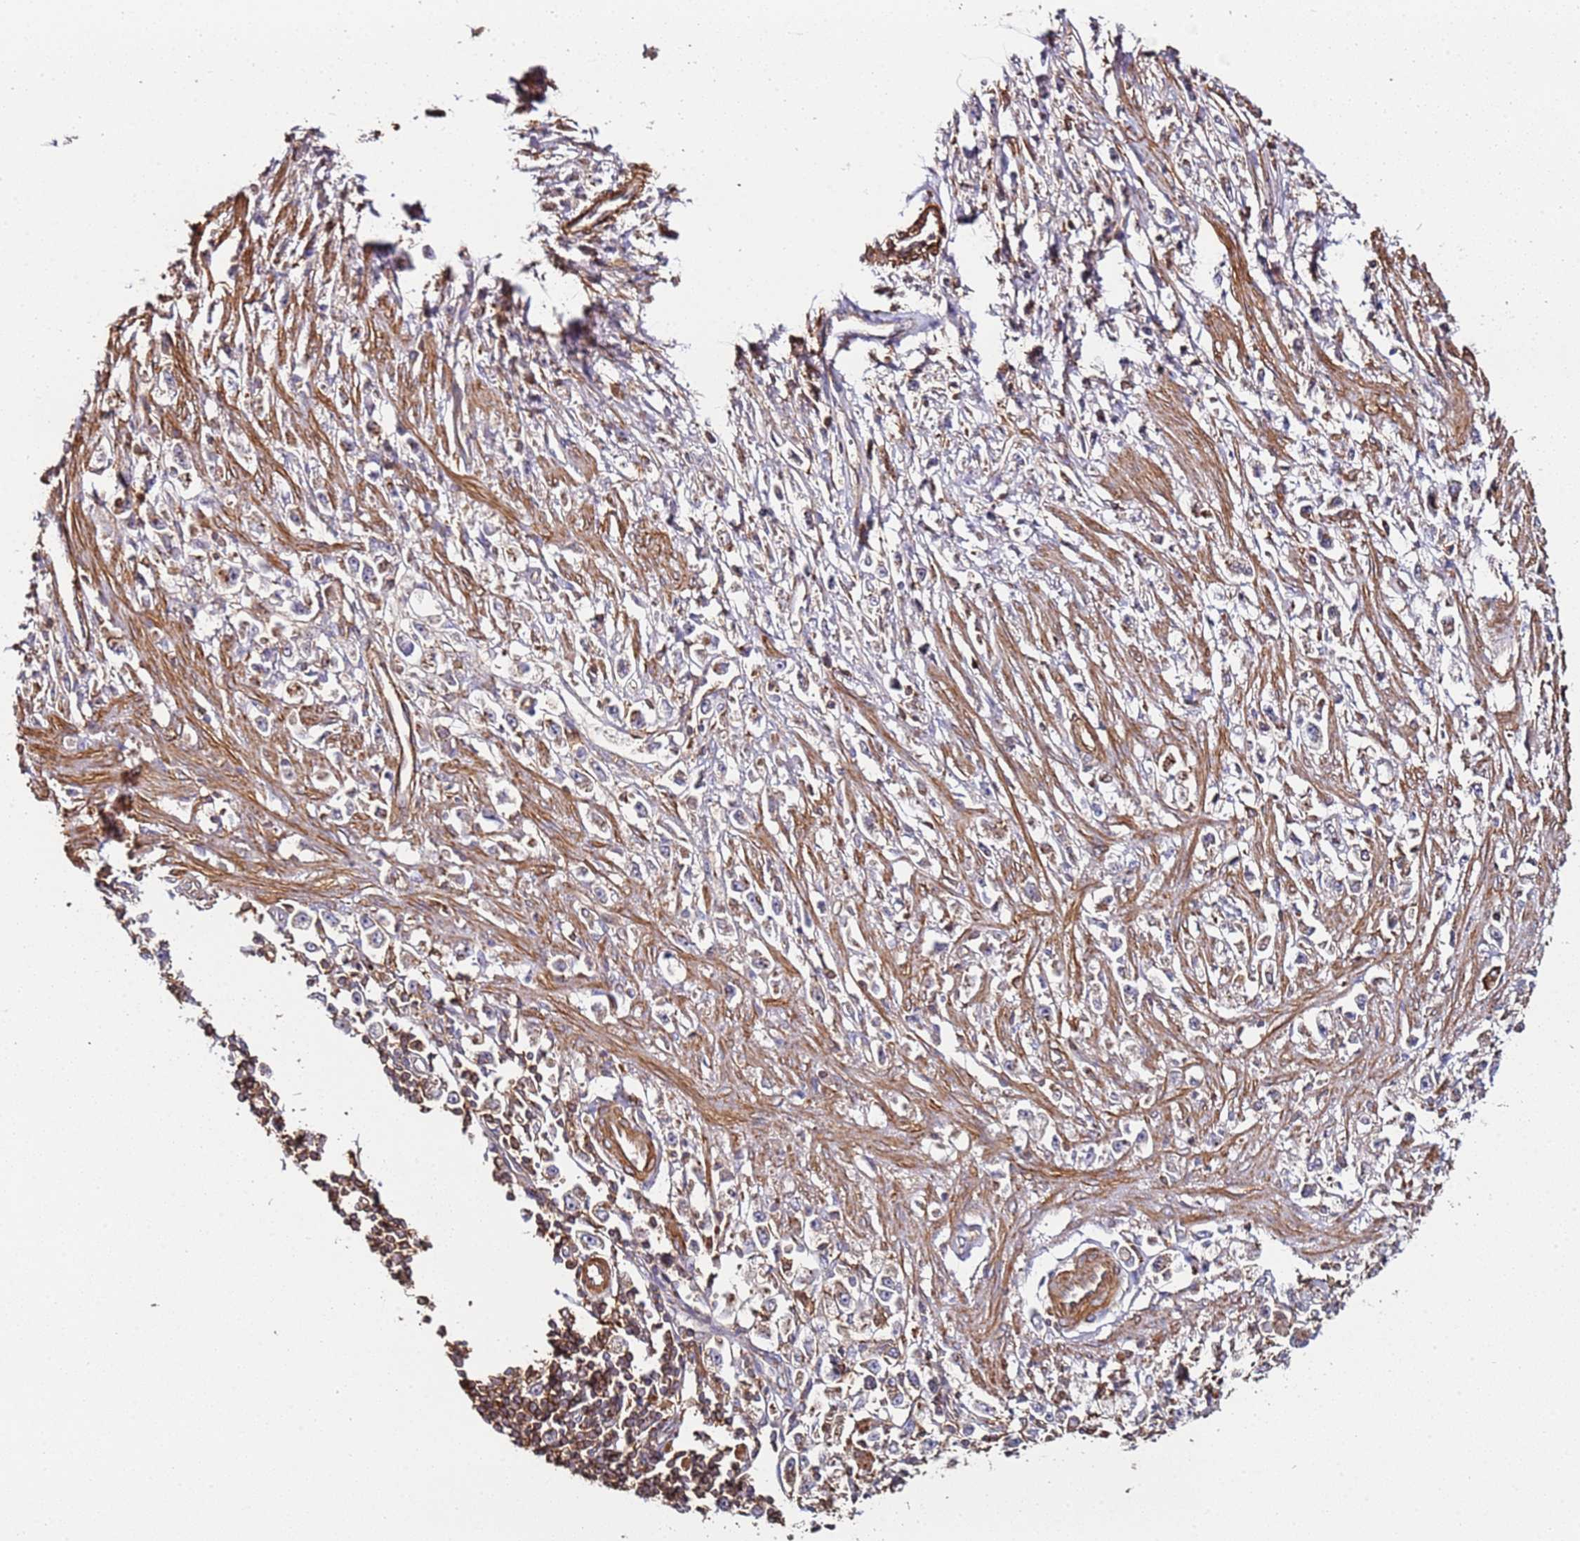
{"staining": {"intensity": "weak", "quantity": "25%-75%", "location": "cytoplasmic/membranous"}, "tissue": "stomach cancer", "cell_type": "Tumor cells", "image_type": "cancer", "snomed": [{"axis": "morphology", "description": "Adenocarcinoma, NOS"}, {"axis": "topography", "description": "Stomach"}], "caption": "The micrograph reveals immunohistochemical staining of stomach cancer. There is weak cytoplasmic/membranous expression is seen in approximately 25%-75% of tumor cells. The staining was performed using DAB (3,3'-diaminobenzidine) to visualize the protein expression in brown, while the nuclei were stained in blue with hematoxylin (Magnification: 20x).", "gene": "CYP2U1", "patient": {"sex": "female", "age": 59}}